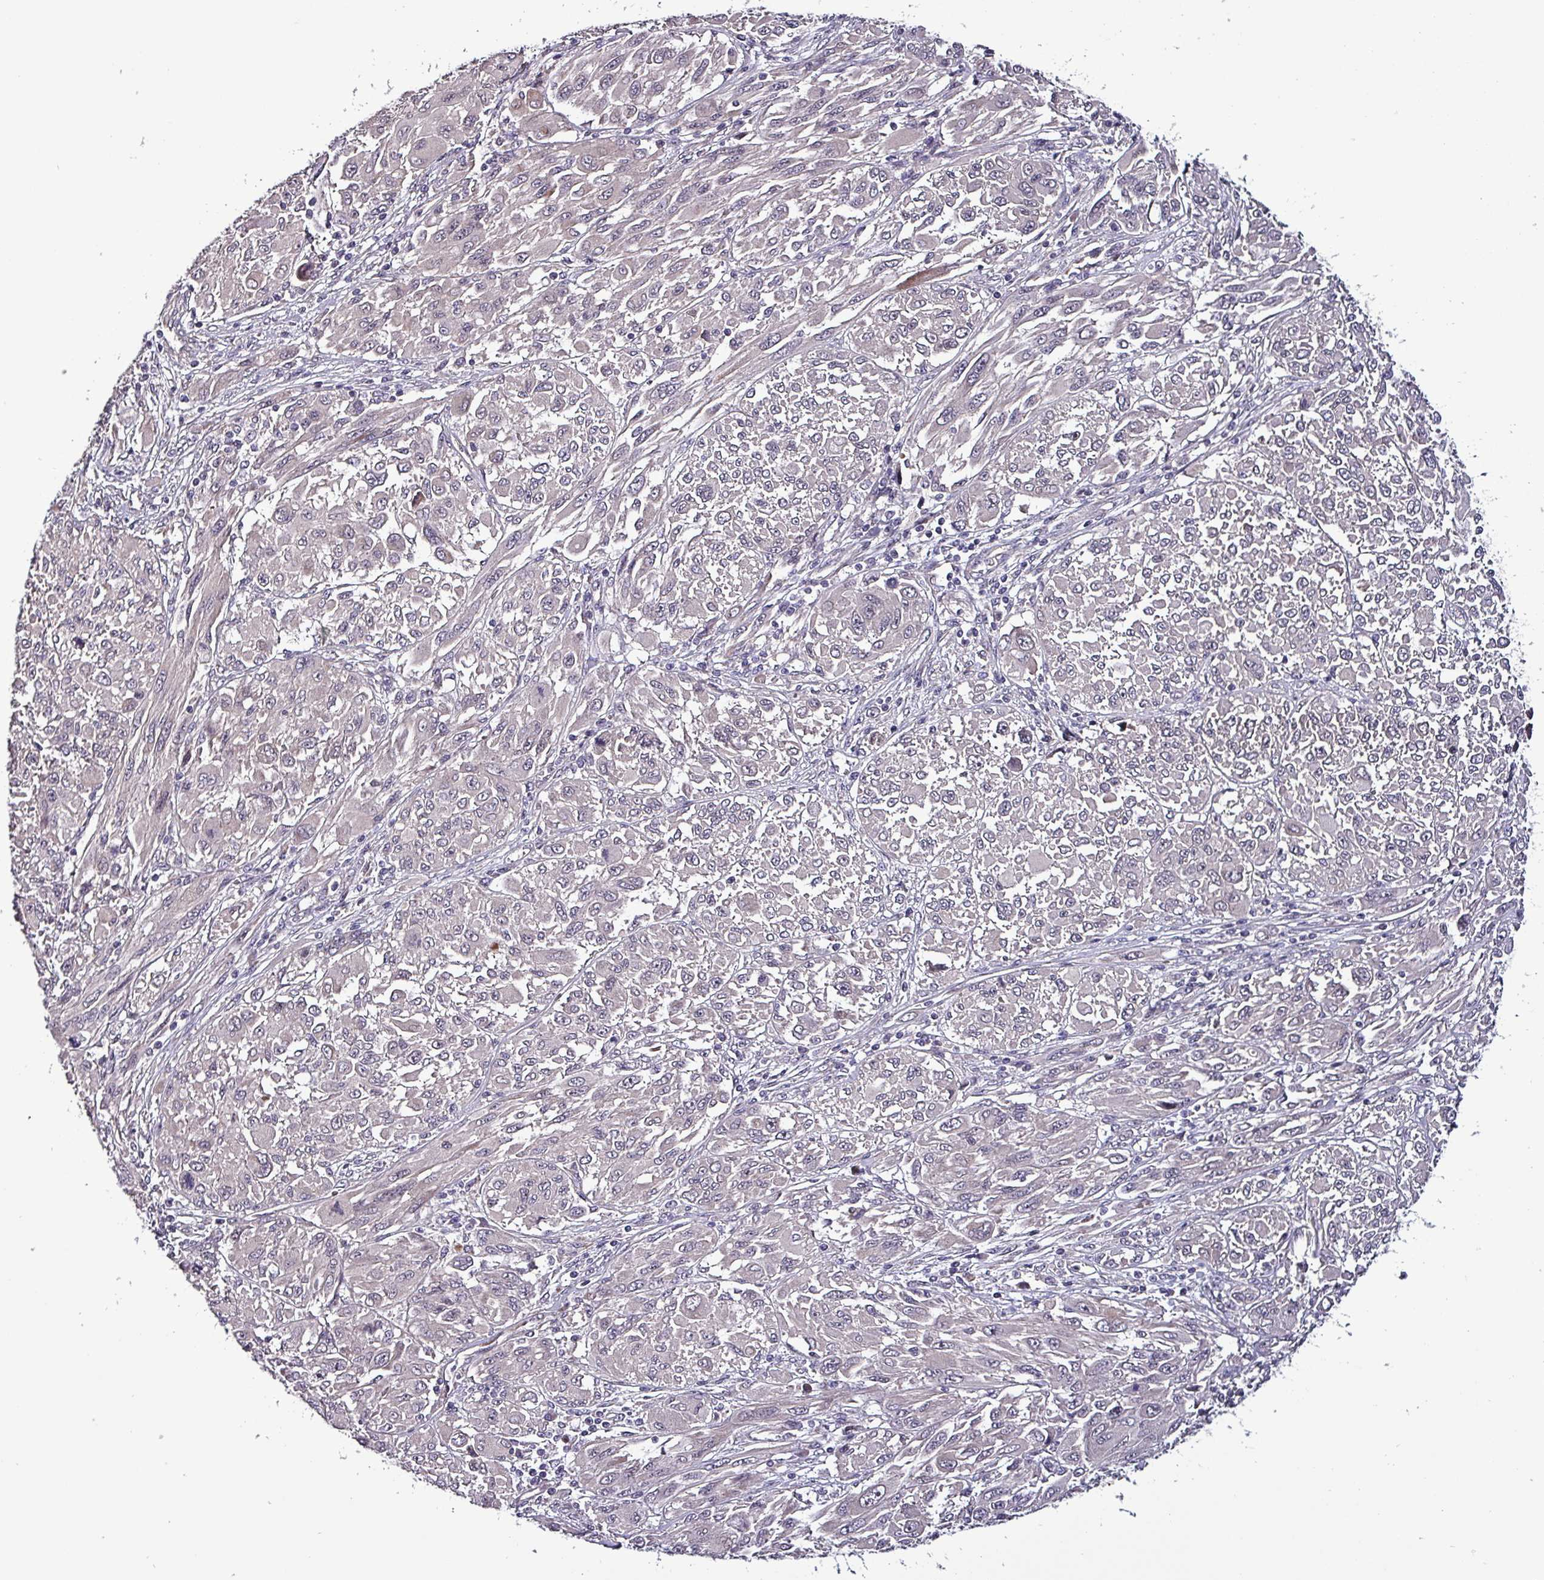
{"staining": {"intensity": "negative", "quantity": "none", "location": "none"}, "tissue": "melanoma", "cell_type": "Tumor cells", "image_type": "cancer", "snomed": [{"axis": "morphology", "description": "Malignant melanoma, NOS"}, {"axis": "topography", "description": "Skin"}], "caption": "Tumor cells show no significant staining in melanoma.", "gene": "GRAPL", "patient": {"sex": "female", "age": 91}}